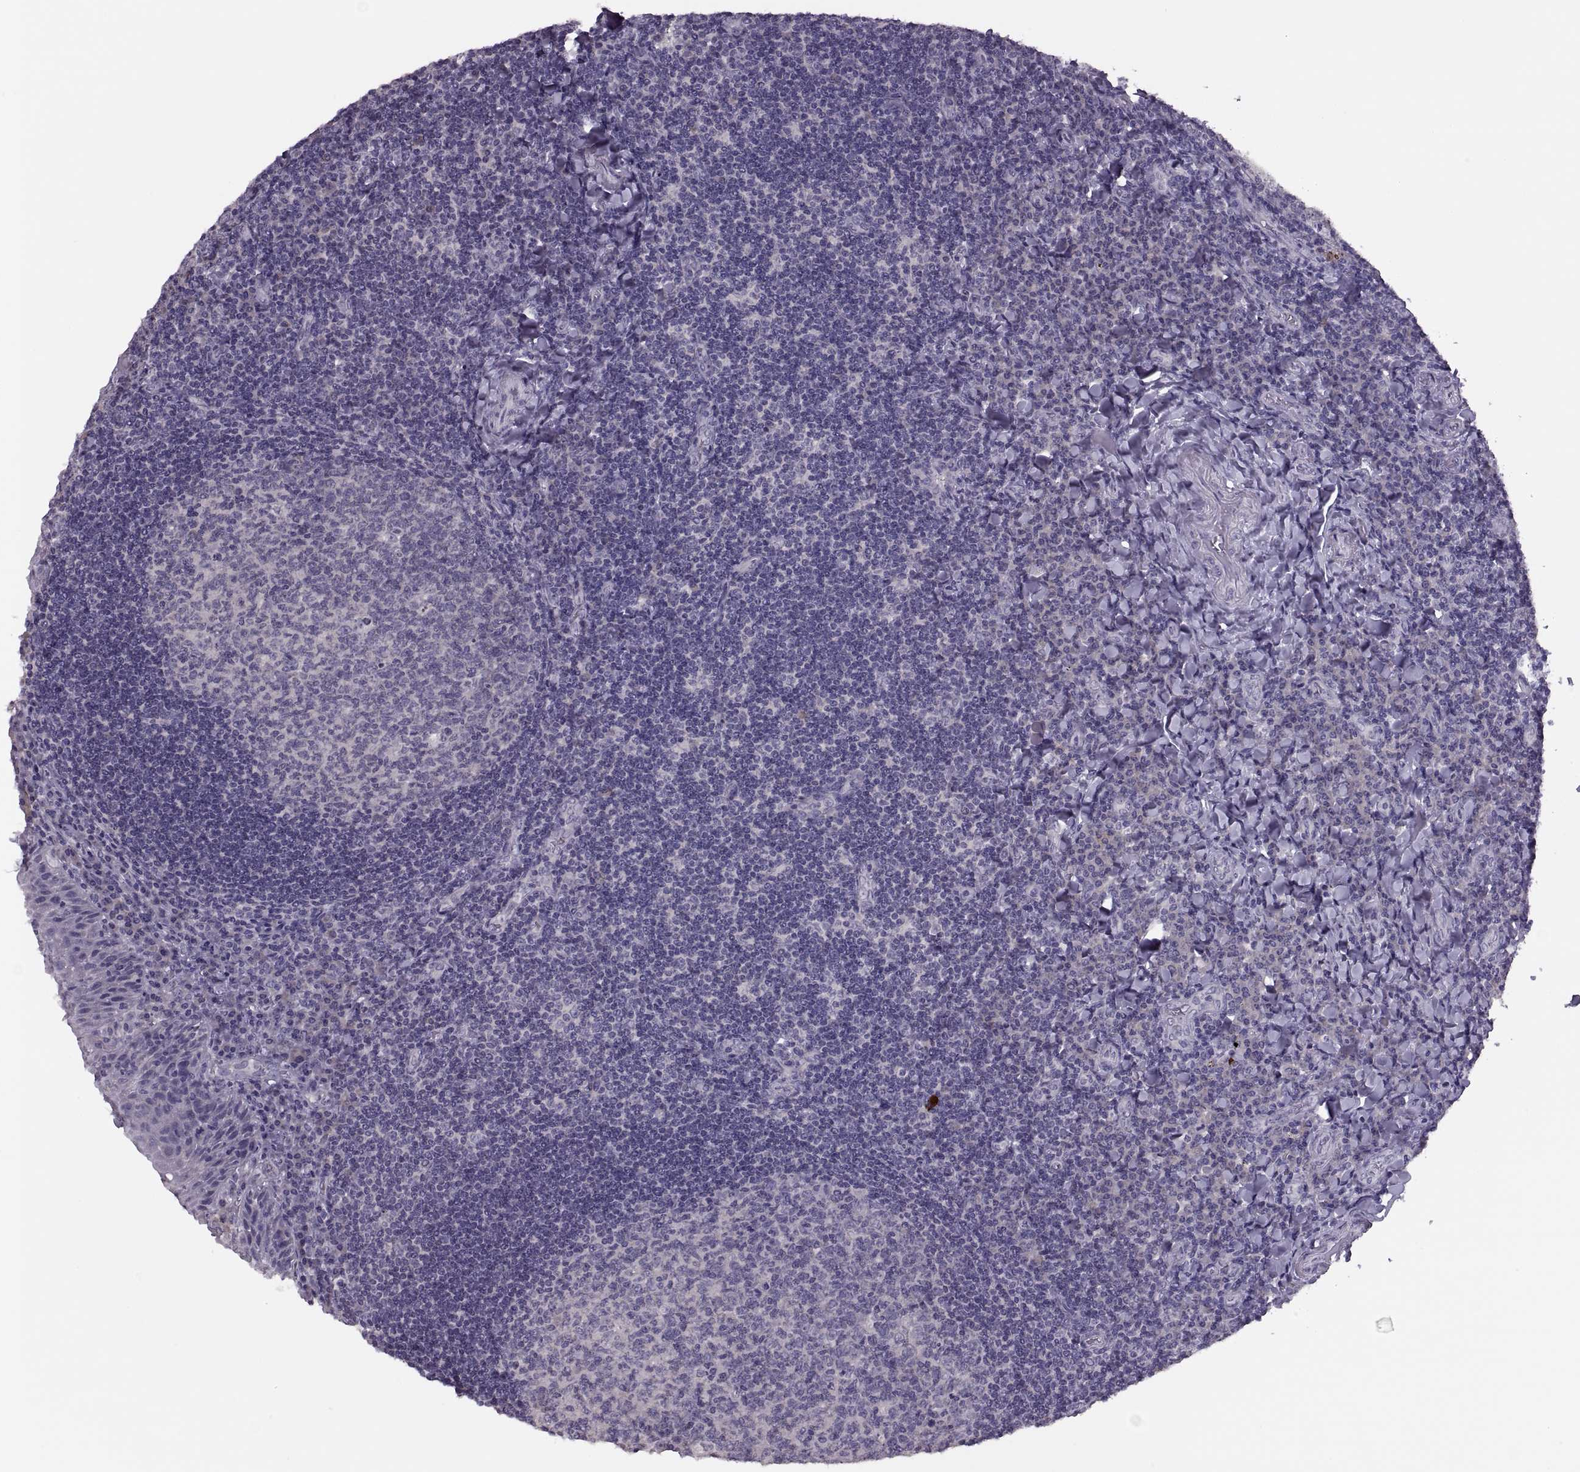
{"staining": {"intensity": "negative", "quantity": "none", "location": "none"}, "tissue": "tonsil", "cell_type": "Germinal center cells", "image_type": "normal", "snomed": [{"axis": "morphology", "description": "Normal tissue, NOS"}, {"axis": "morphology", "description": "Inflammation, NOS"}, {"axis": "topography", "description": "Tonsil"}], "caption": "Histopathology image shows no significant protein expression in germinal center cells of normal tonsil. (Brightfield microscopy of DAB (3,3'-diaminobenzidine) IHC at high magnification).", "gene": "PRSS54", "patient": {"sex": "female", "age": 31}}